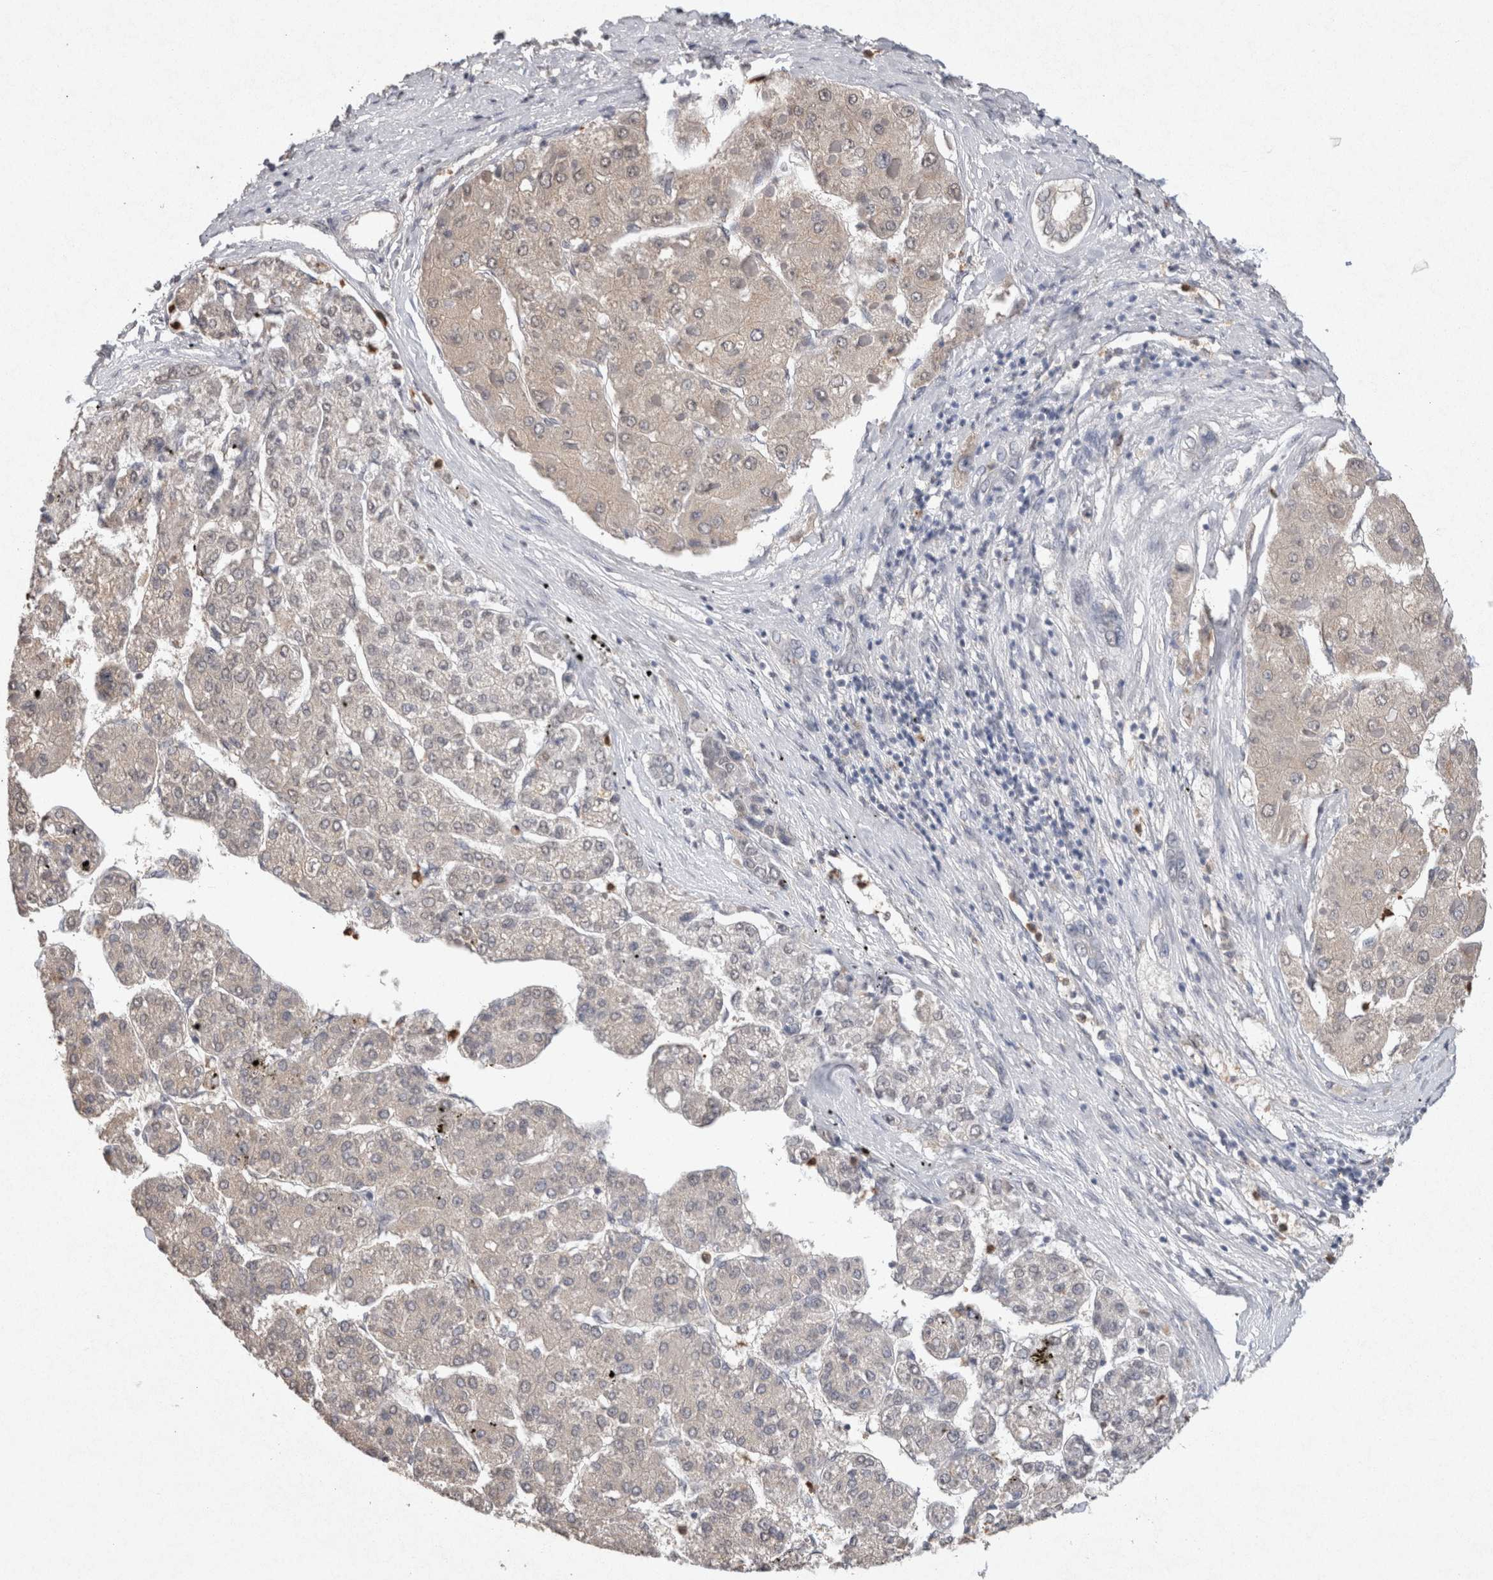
{"staining": {"intensity": "negative", "quantity": "none", "location": "none"}, "tissue": "liver cancer", "cell_type": "Tumor cells", "image_type": "cancer", "snomed": [{"axis": "morphology", "description": "Carcinoma, Hepatocellular, NOS"}, {"axis": "topography", "description": "Liver"}], "caption": "The histopathology image reveals no staining of tumor cells in hepatocellular carcinoma (liver).", "gene": "FABP7", "patient": {"sex": "female", "age": 73}}